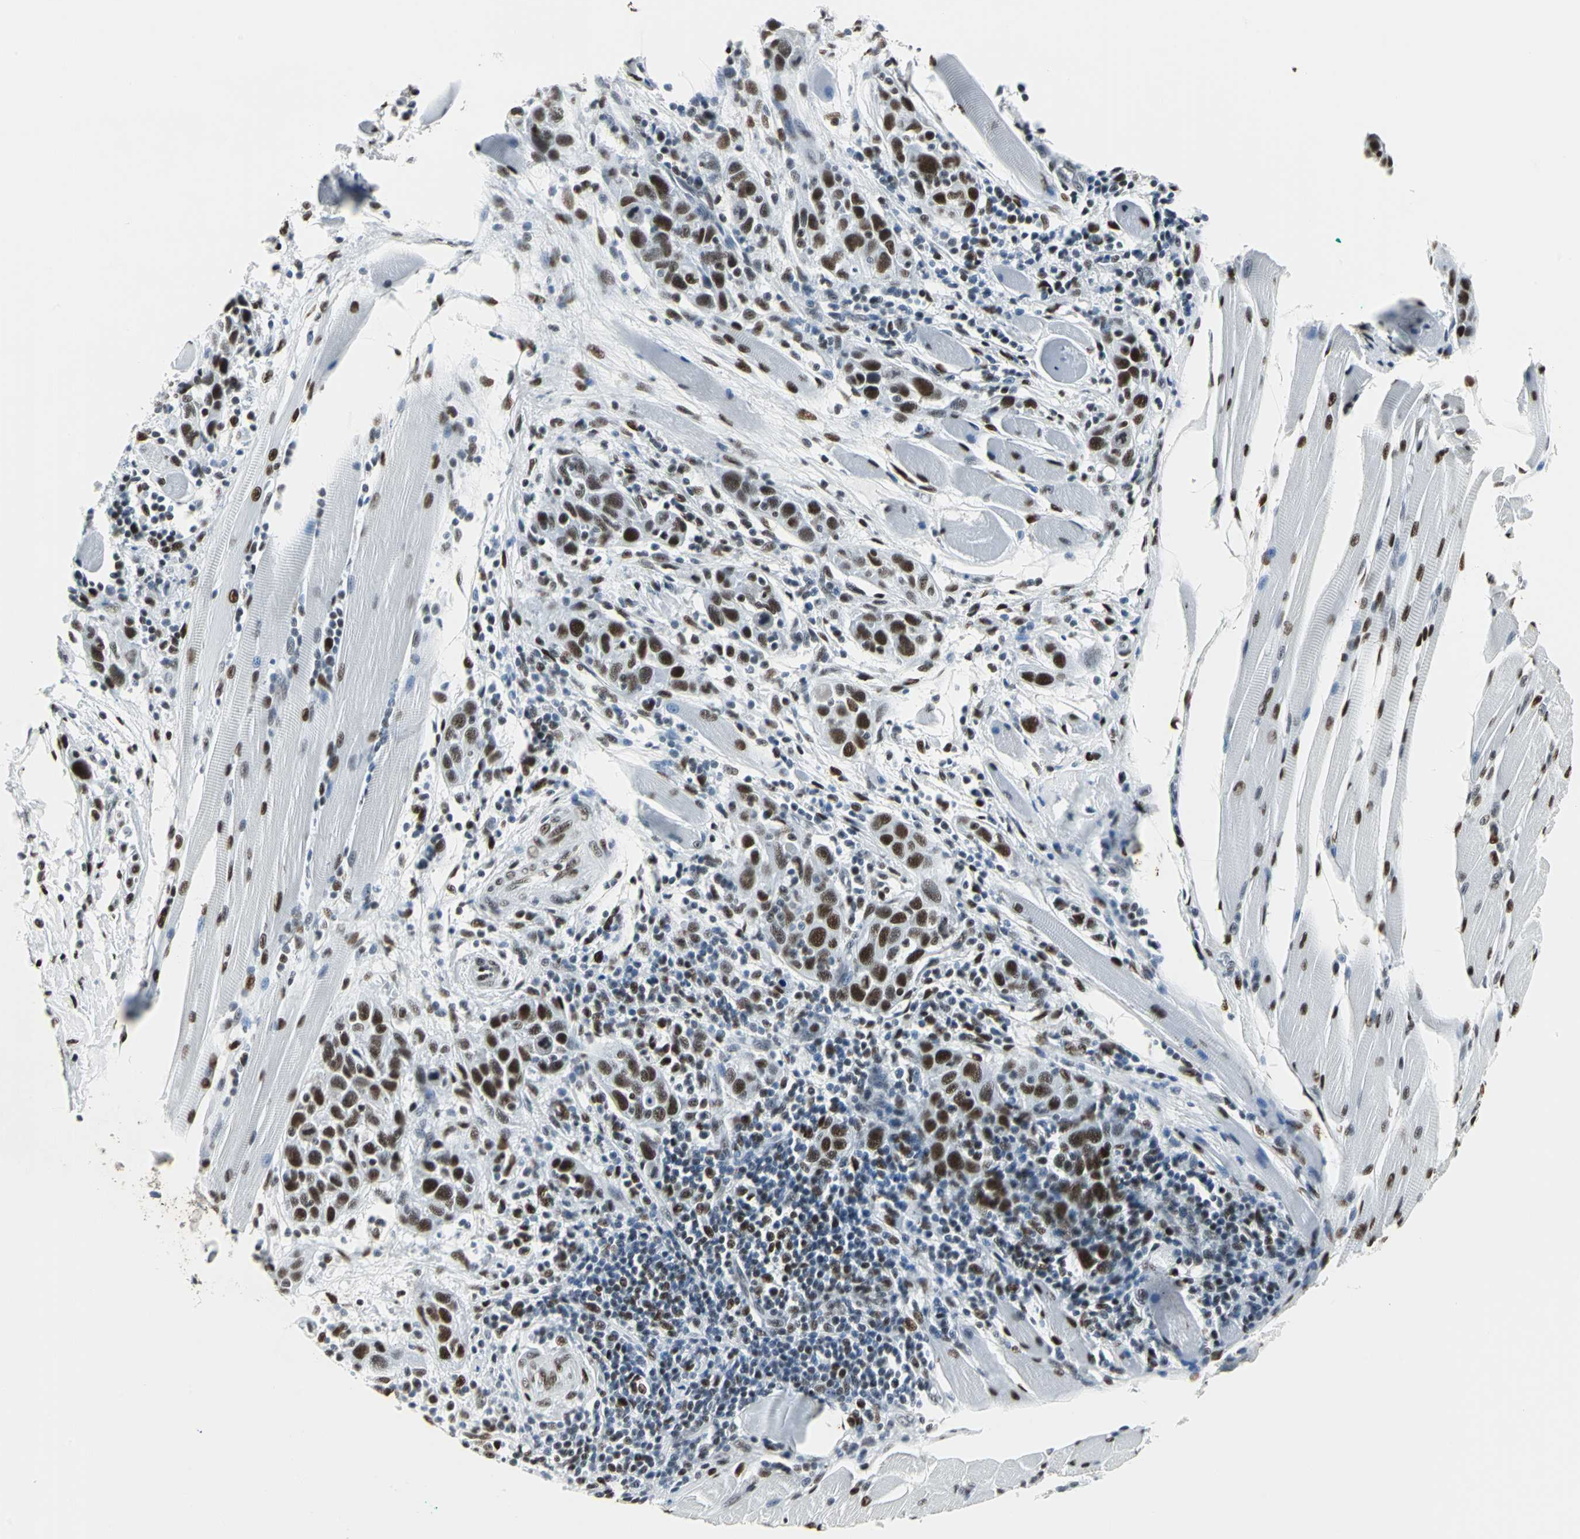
{"staining": {"intensity": "strong", "quantity": ">75%", "location": "nuclear"}, "tissue": "head and neck cancer", "cell_type": "Tumor cells", "image_type": "cancer", "snomed": [{"axis": "morphology", "description": "Normal tissue, NOS"}, {"axis": "morphology", "description": "Squamous cell carcinoma, NOS"}, {"axis": "topography", "description": "Oral tissue"}, {"axis": "topography", "description": "Head-Neck"}], "caption": "IHC (DAB (3,3'-diaminobenzidine)) staining of human head and neck cancer displays strong nuclear protein positivity in about >75% of tumor cells.", "gene": "HDAC2", "patient": {"sex": "female", "age": 50}}